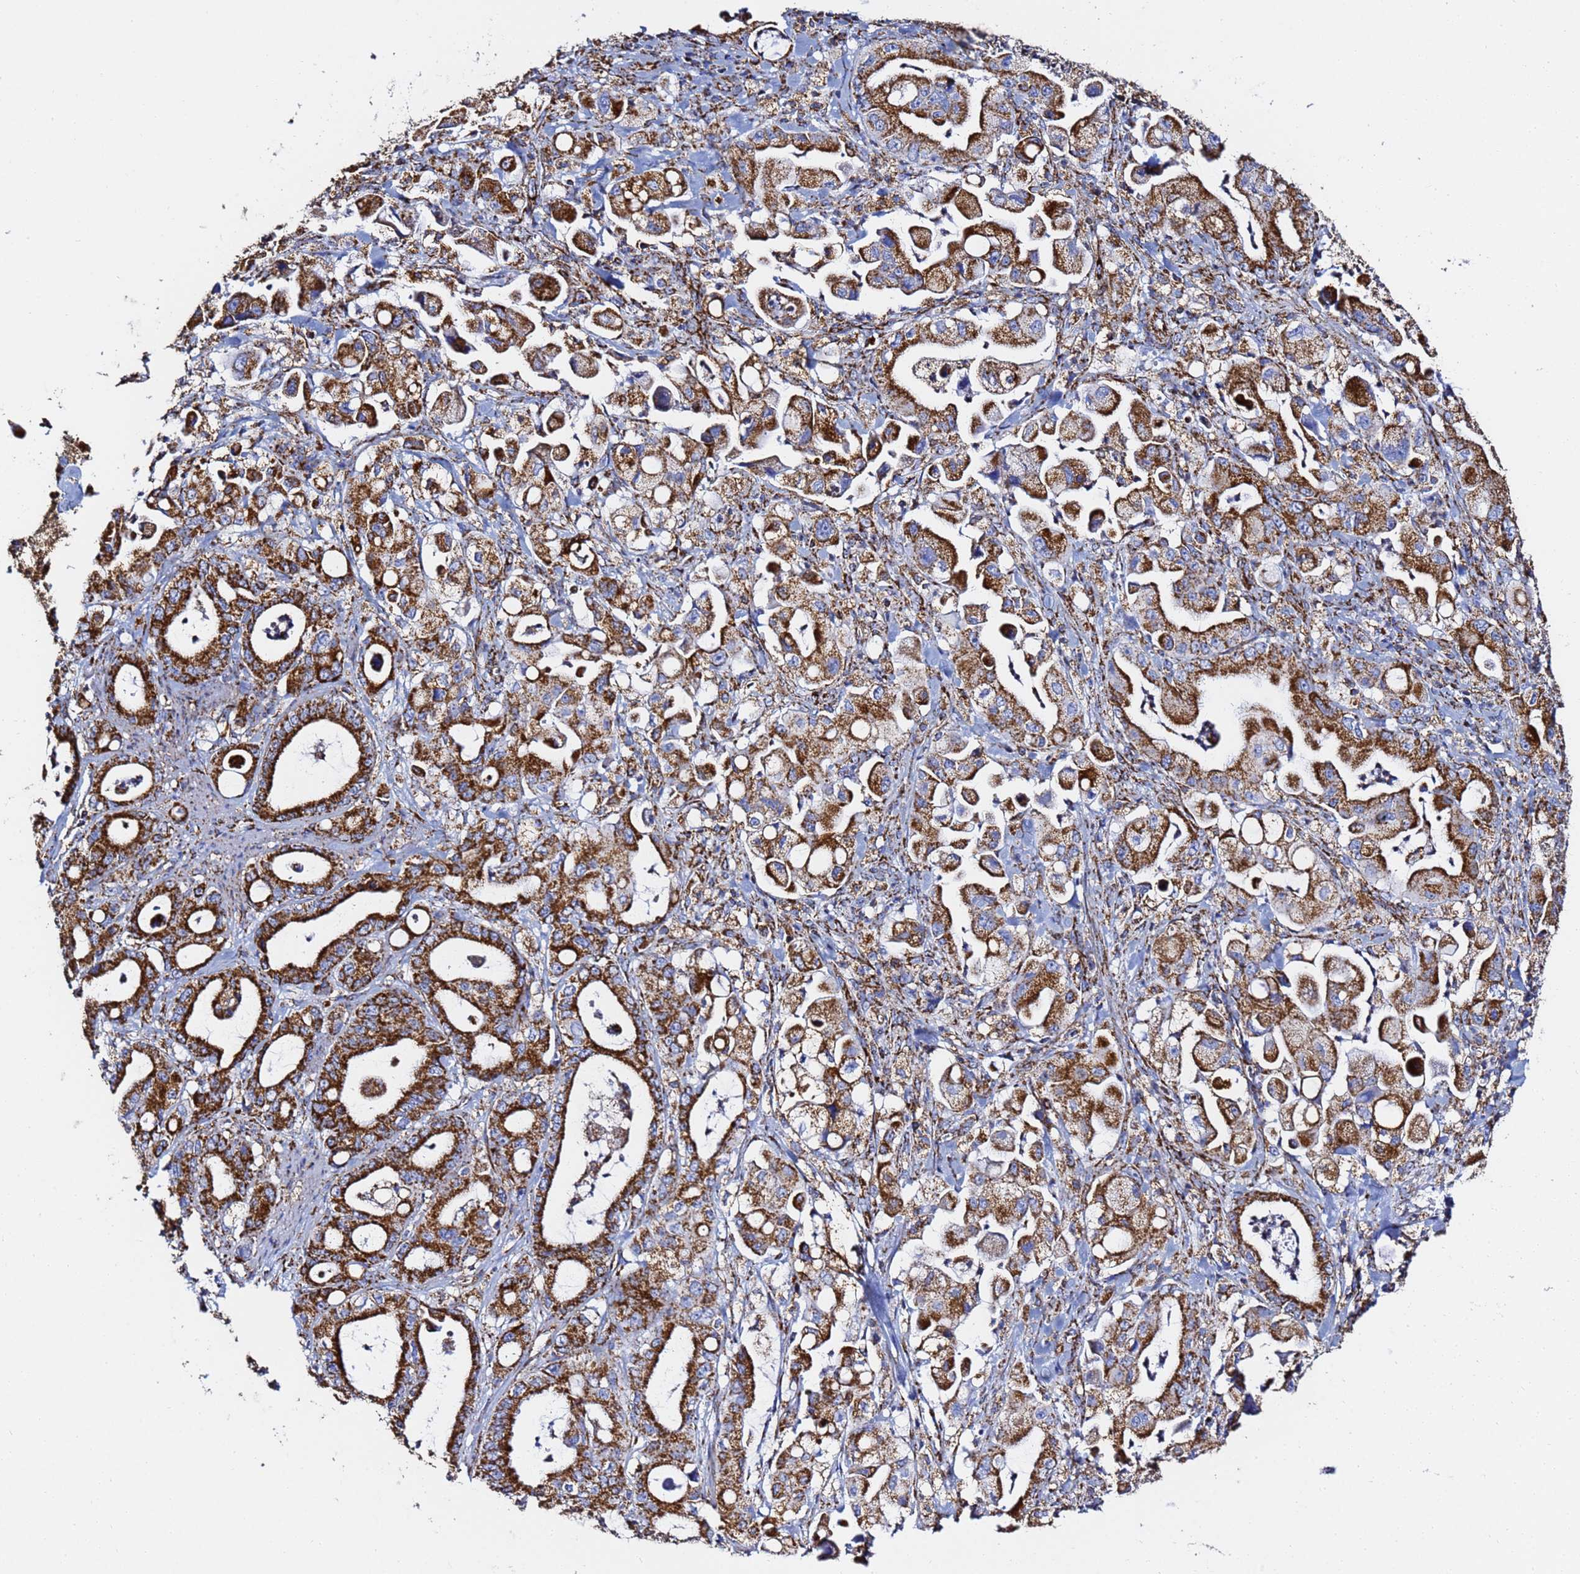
{"staining": {"intensity": "strong", "quantity": ">75%", "location": "cytoplasmic/membranous"}, "tissue": "pancreatic cancer", "cell_type": "Tumor cells", "image_type": "cancer", "snomed": [{"axis": "morphology", "description": "Adenocarcinoma, NOS"}, {"axis": "topography", "description": "Pancreas"}], "caption": "This histopathology image reveals pancreatic cancer stained with immunohistochemistry (IHC) to label a protein in brown. The cytoplasmic/membranous of tumor cells show strong positivity for the protein. Nuclei are counter-stained blue.", "gene": "PHB2", "patient": {"sex": "male", "age": 68}}